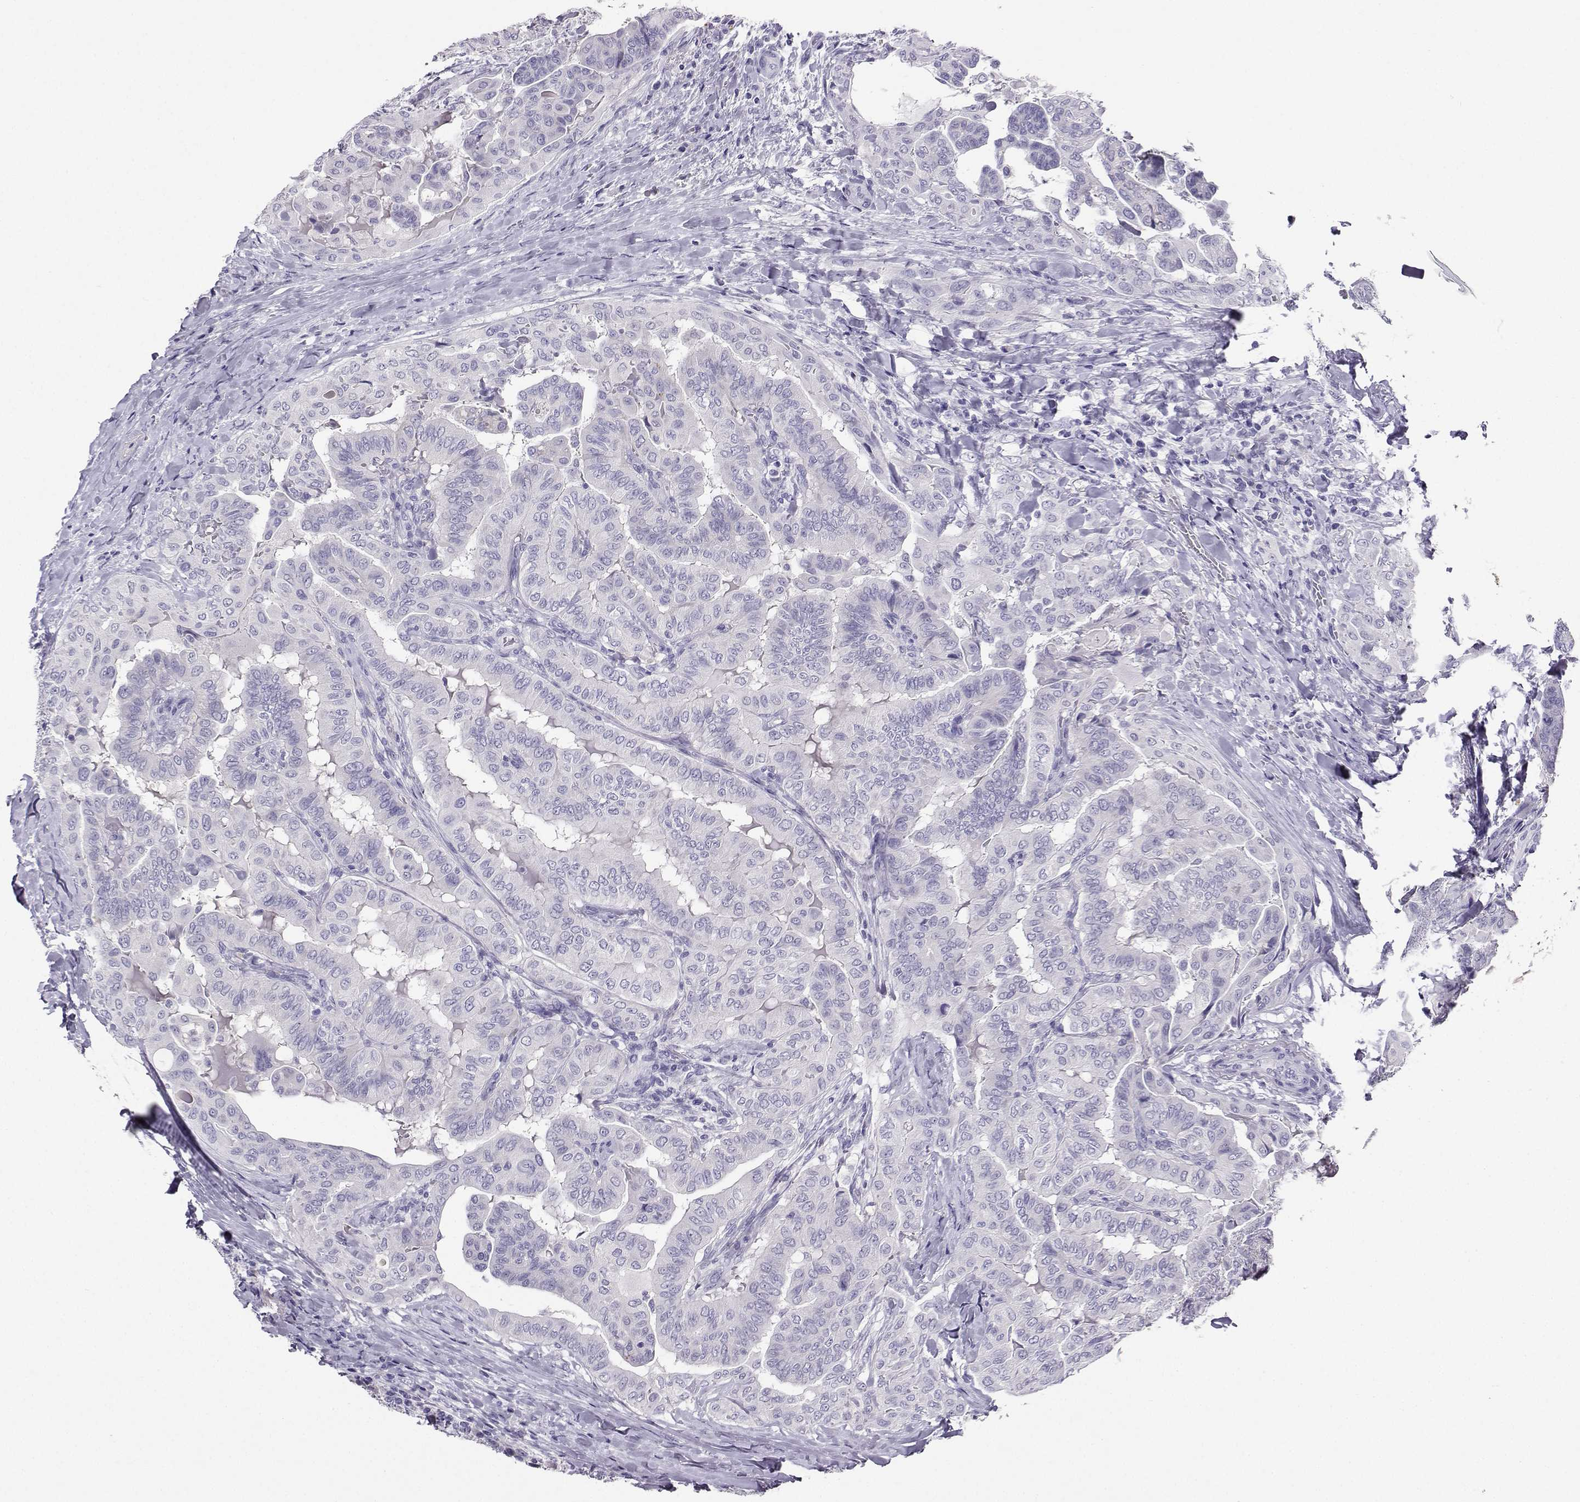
{"staining": {"intensity": "negative", "quantity": "none", "location": "none"}, "tissue": "thyroid cancer", "cell_type": "Tumor cells", "image_type": "cancer", "snomed": [{"axis": "morphology", "description": "Papillary adenocarcinoma, NOS"}, {"axis": "topography", "description": "Thyroid gland"}], "caption": "Photomicrograph shows no significant protein staining in tumor cells of thyroid papillary adenocarcinoma.", "gene": "GRIK4", "patient": {"sex": "female", "age": 68}}